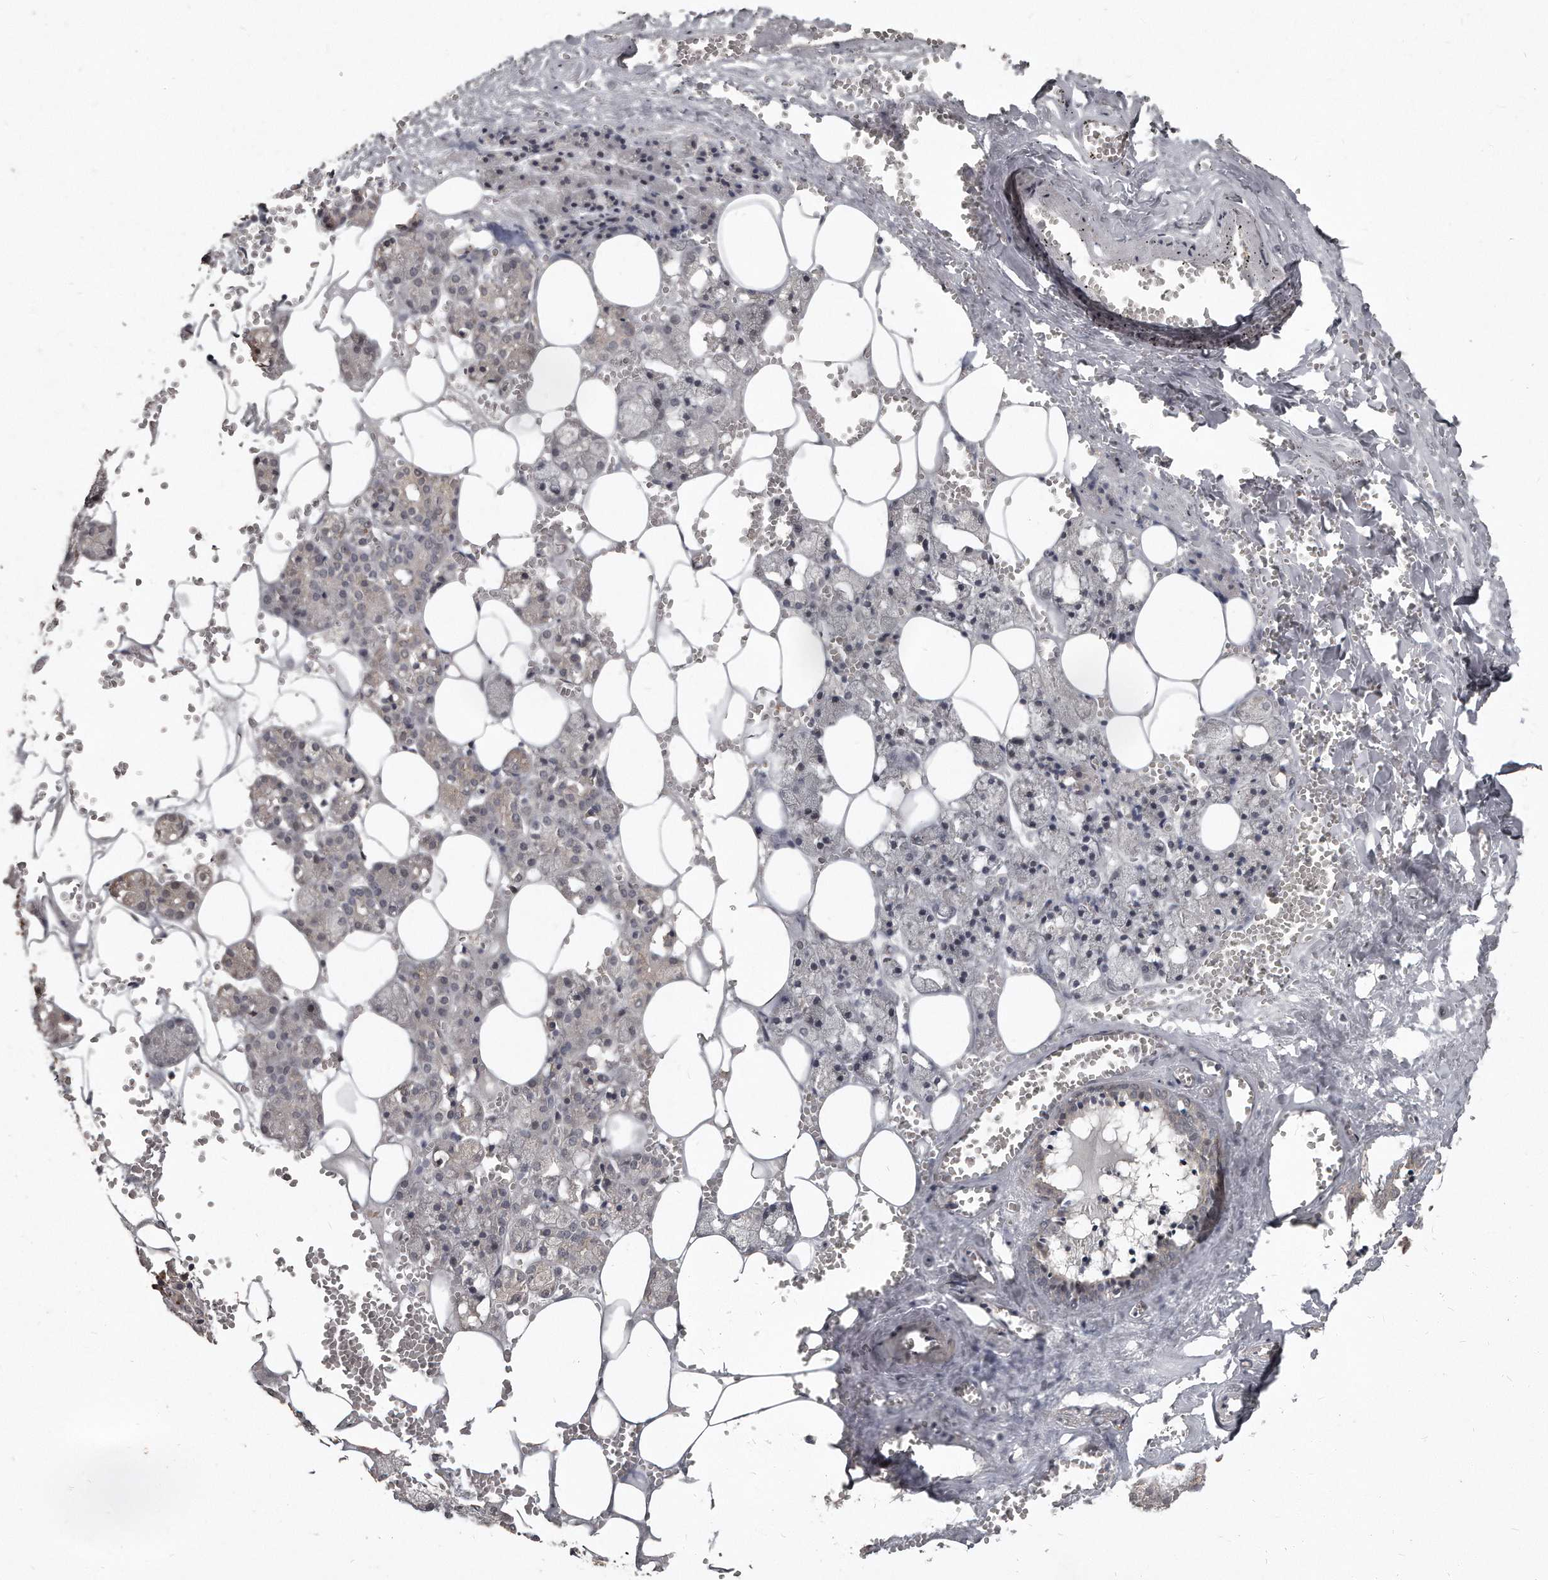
{"staining": {"intensity": "negative", "quantity": "none", "location": "none"}, "tissue": "salivary gland", "cell_type": "Glandular cells", "image_type": "normal", "snomed": [{"axis": "morphology", "description": "Normal tissue, NOS"}, {"axis": "topography", "description": "Salivary gland"}], "caption": "Glandular cells are negative for protein expression in normal human salivary gland. The staining was performed using DAB (3,3'-diaminobenzidine) to visualize the protein expression in brown, while the nuclei were stained in blue with hematoxylin (Magnification: 20x).", "gene": "GRB10", "patient": {"sex": "male", "age": 62}}